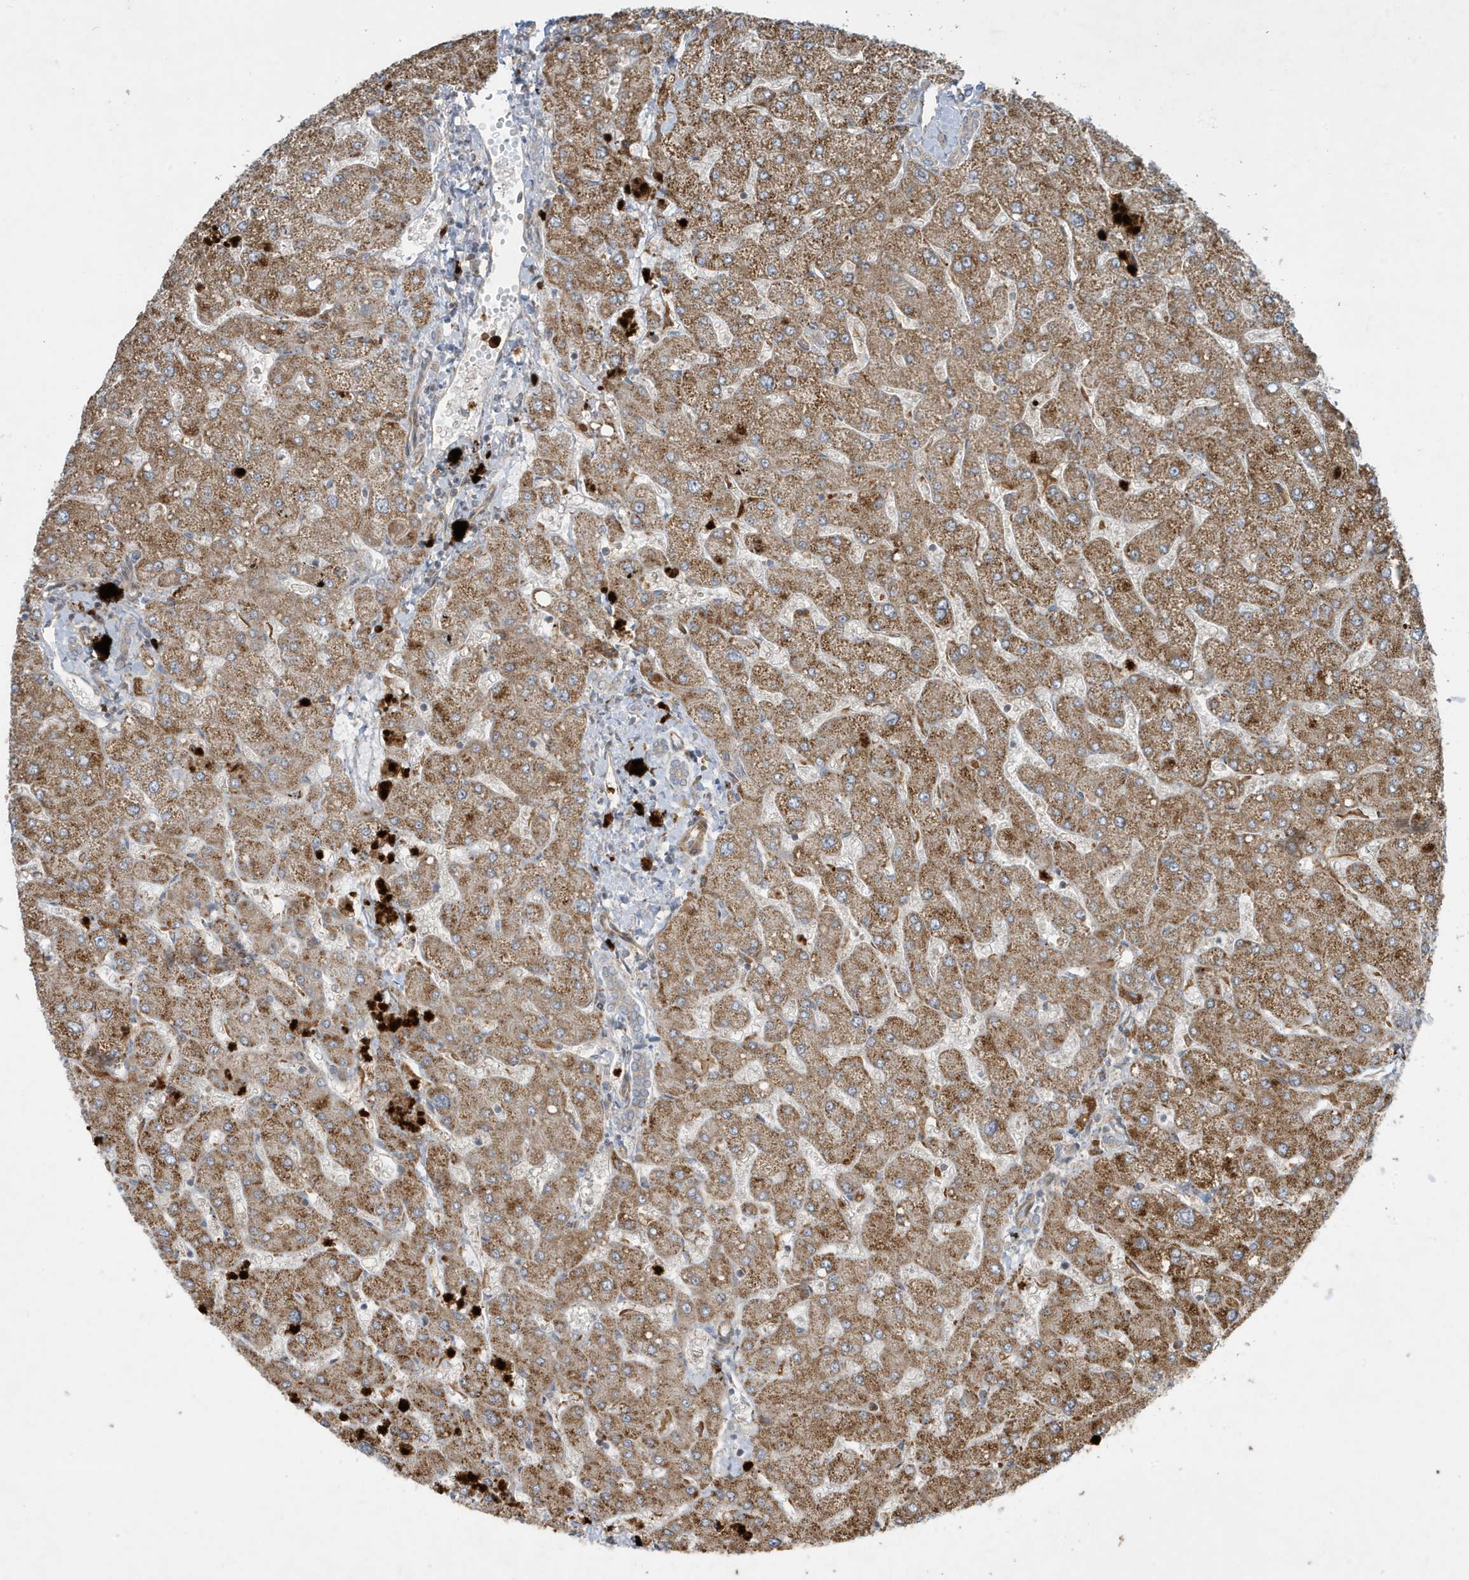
{"staining": {"intensity": "weak", "quantity": ">75%", "location": "cytoplasmic/membranous"}, "tissue": "liver", "cell_type": "Cholangiocytes", "image_type": "normal", "snomed": [{"axis": "morphology", "description": "Normal tissue, NOS"}, {"axis": "topography", "description": "Liver"}], "caption": "A brown stain shows weak cytoplasmic/membranous positivity of a protein in cholangiocytes of normal human liver. (Brightfield microscopy of DAB IHC at high magnification).", "gene": "IFT57", "patient": {"sex": "male", "age": 55}}